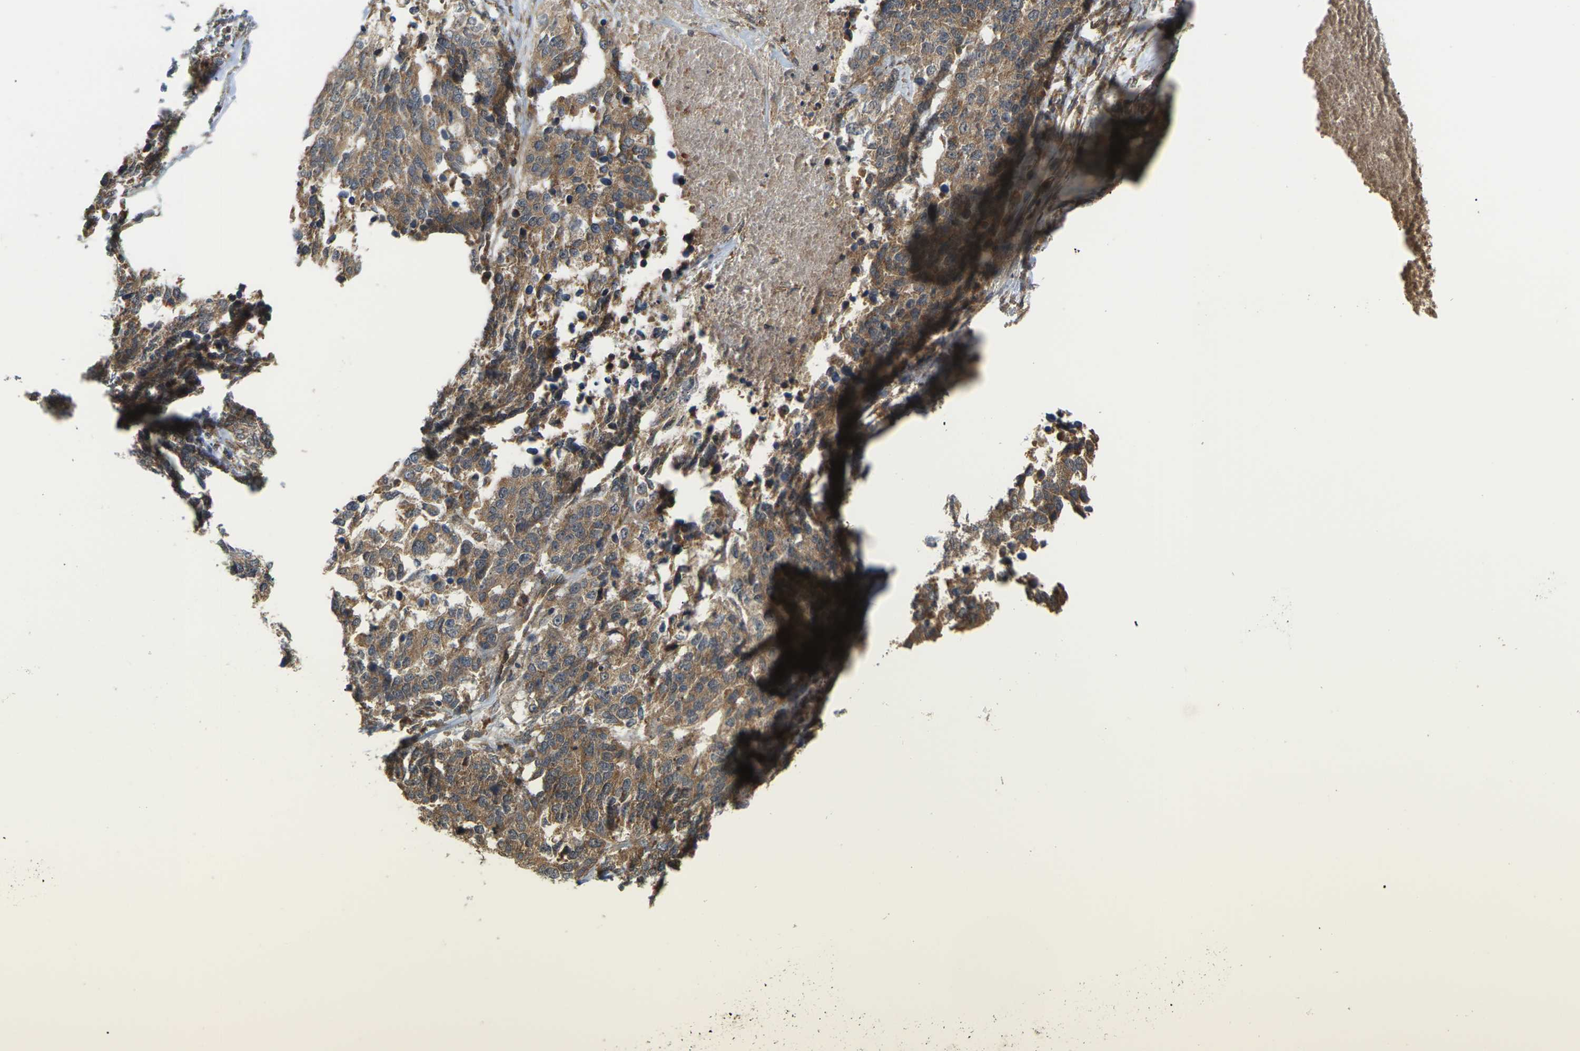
{"staining": {"intensity": "moderate", "quantity": ">75%", "location": "cytoplasmic/membranous"}, "tissue": "ovarian cancer", "cell_type": "Tumor cells", "image_type": "cancer", "snomed": [{"axis": "morphology", "description": "Cystadenocarcinoma, serous, NOS"}, {"axis": "topography", "description": "Ovary"}], "caption": "Protein staining of serous cystadenocarcinoma (ovarian) tissue displays moderate cytoplasmic/membranous positivity in approximately >75% of tumor cells.", "gene": "NRAS", "patient": {"sex": "female", "age": 44}}